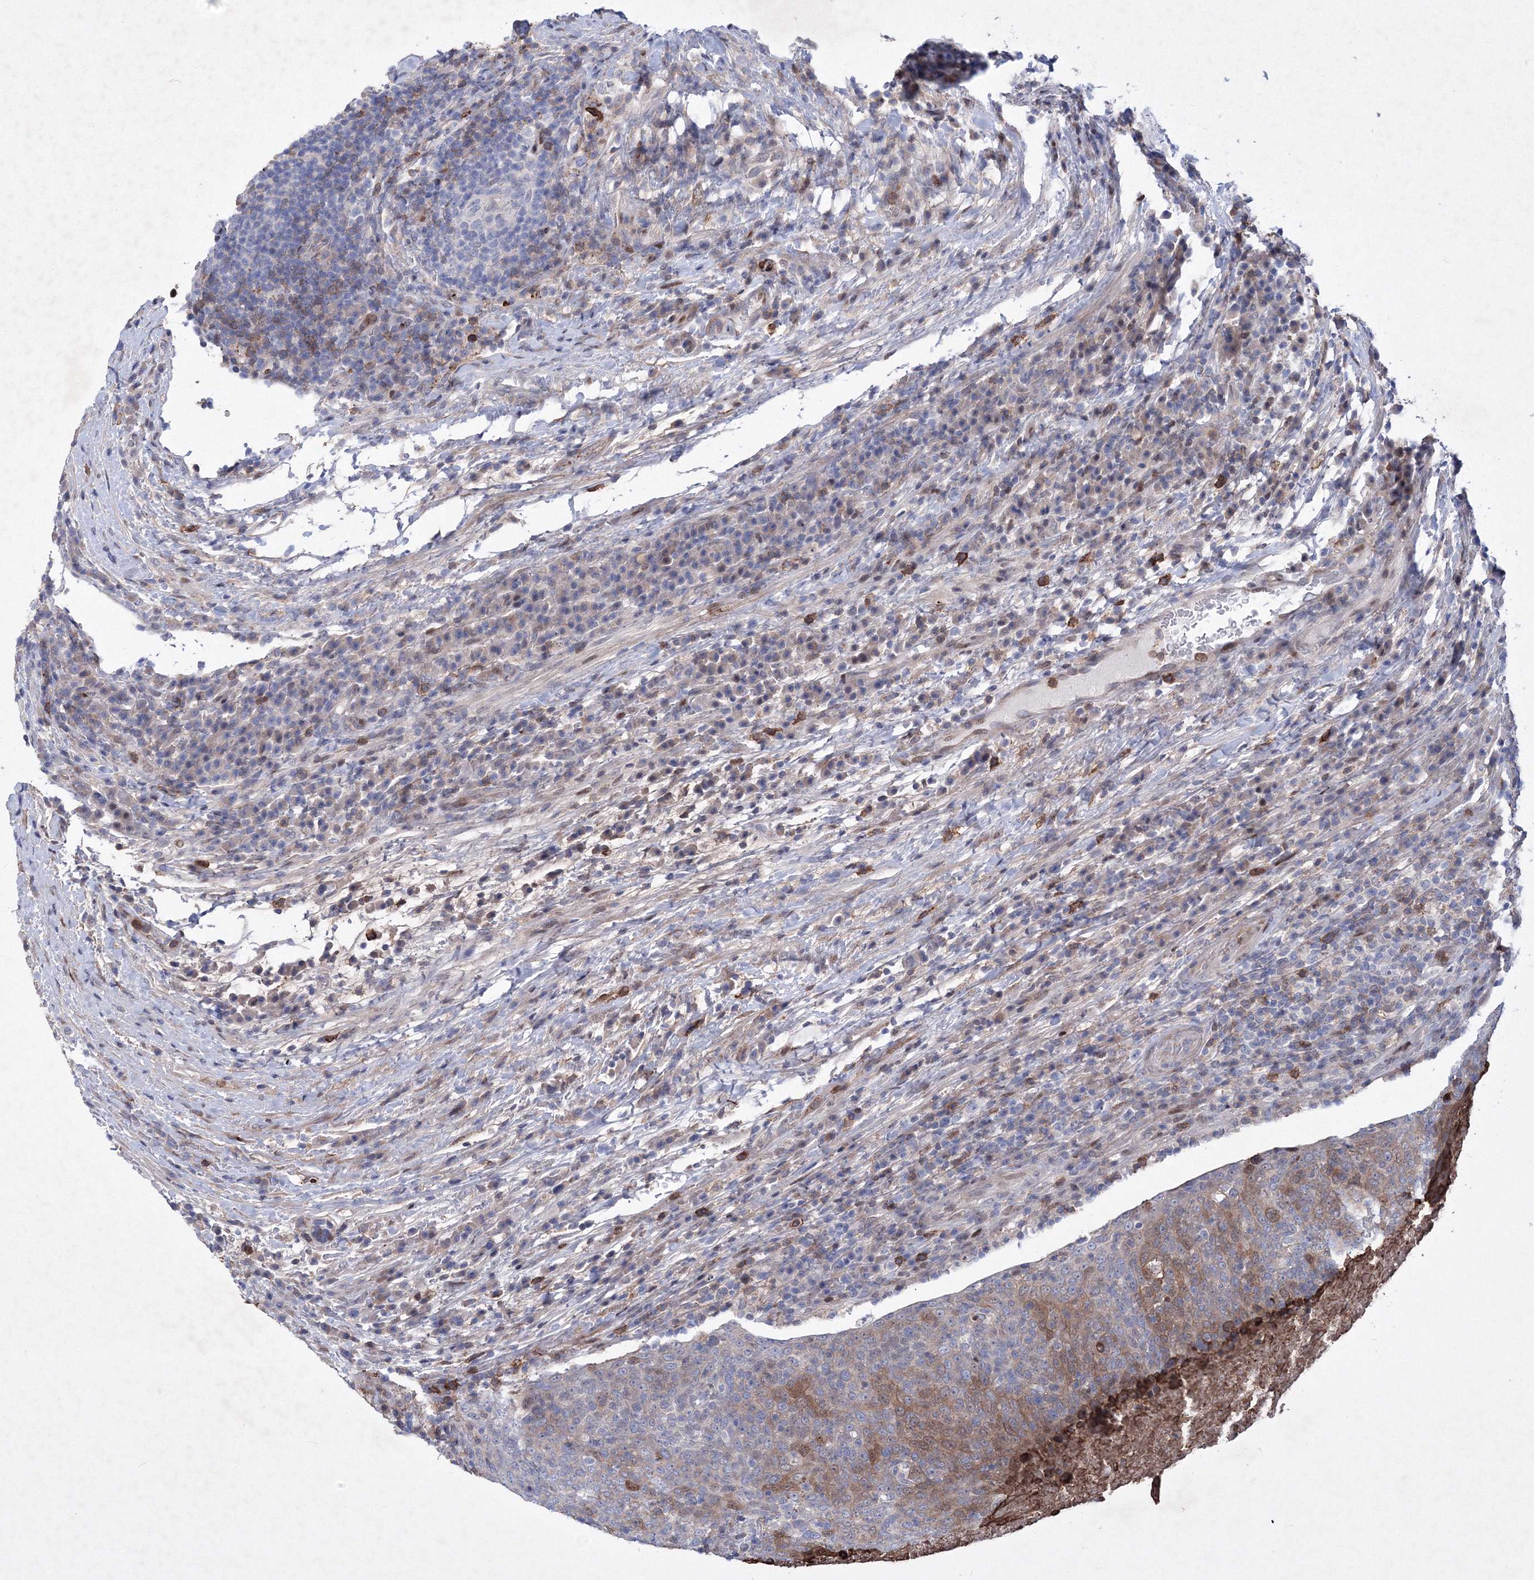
{"staining": {"intensity": "moderate", "quantity": "25%-75%", "location": "cytoplasmic/membranous"}, "tissue": "head and neck cancer", "cell_type": "Tumor cells", "image_type": "cancer", "snomed": [{"axis": "morphology", "description": "Squamous cell carcinoma, NOS"}, {"axis": "morphology", "description": "Squamous cell carcinoma, metastatic, NOS"}, {"axis": "topography", "description": "Lymph node"}, {"axis": "topography", "description": "Head-Neck"}], "caption": "Head and neck metastatic squamous cell carcinoma was stained to show a protein in brown. There is medium levels of moderate cytoplasmic/membranous expression in approximately 25%-75% of tumor cells.", "gene": "RNPEPL1", "patient": {"sex": "male", "age": 62}}